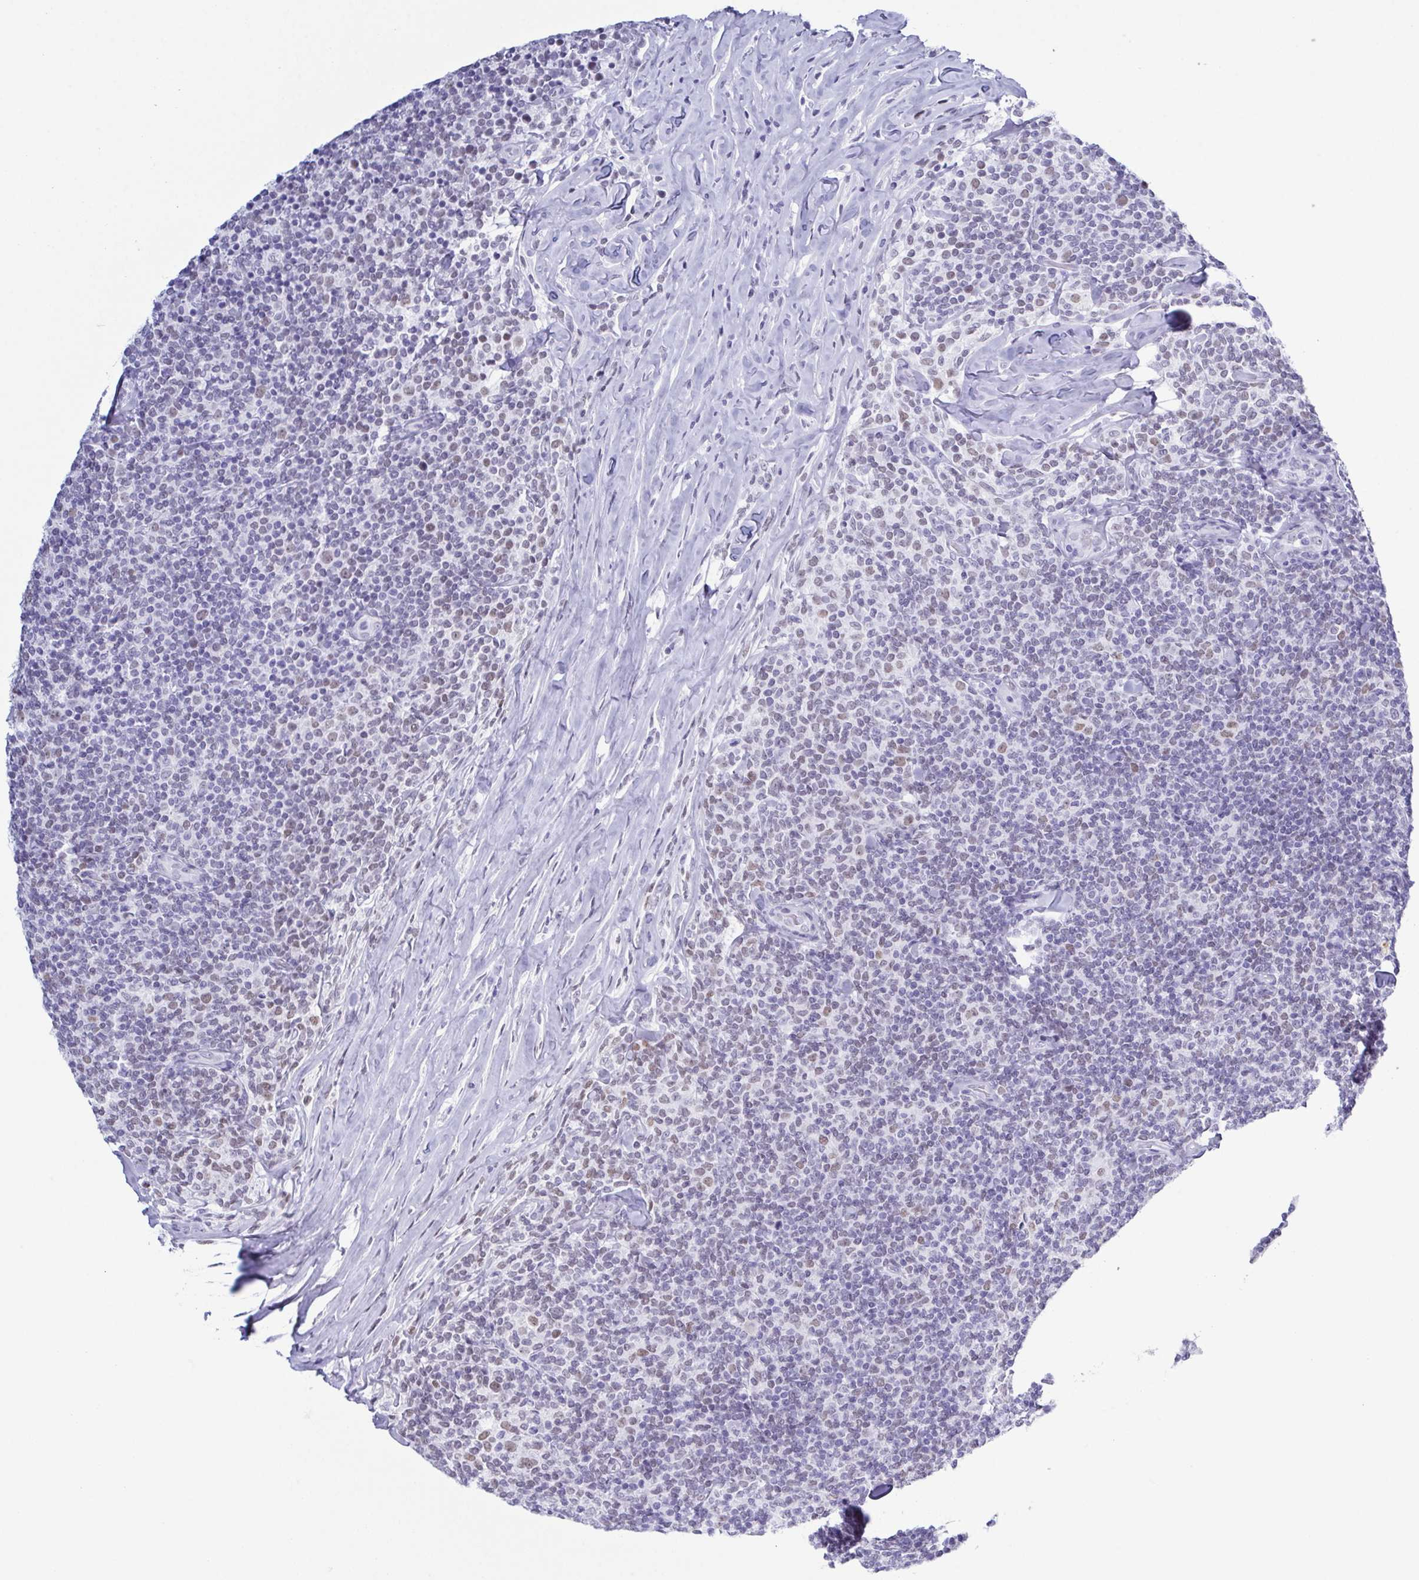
{"staining": {"intensity": "moderate", "quantity": "<25%", "location": "nuclear"}, "tissue": "lymphoma", "cell_type": "Tumor cells", "image_type": "cancer", "snomed": [{"axis": "morphology", "description": "Malignant lymphoma, non-Hodgkin's type, Low grade"}, {"axis": "topography", "description": "Lymph node"}], "caption": "Human malignant lymphoma, non-Hodgkin's type (low-grade) stained for a protein (brown) demonstrates moderate nuclear positive positivity in about <25% of tumor cells.", "gene": "SUGP2", "patient": {"sex": "female", "age": 56}}